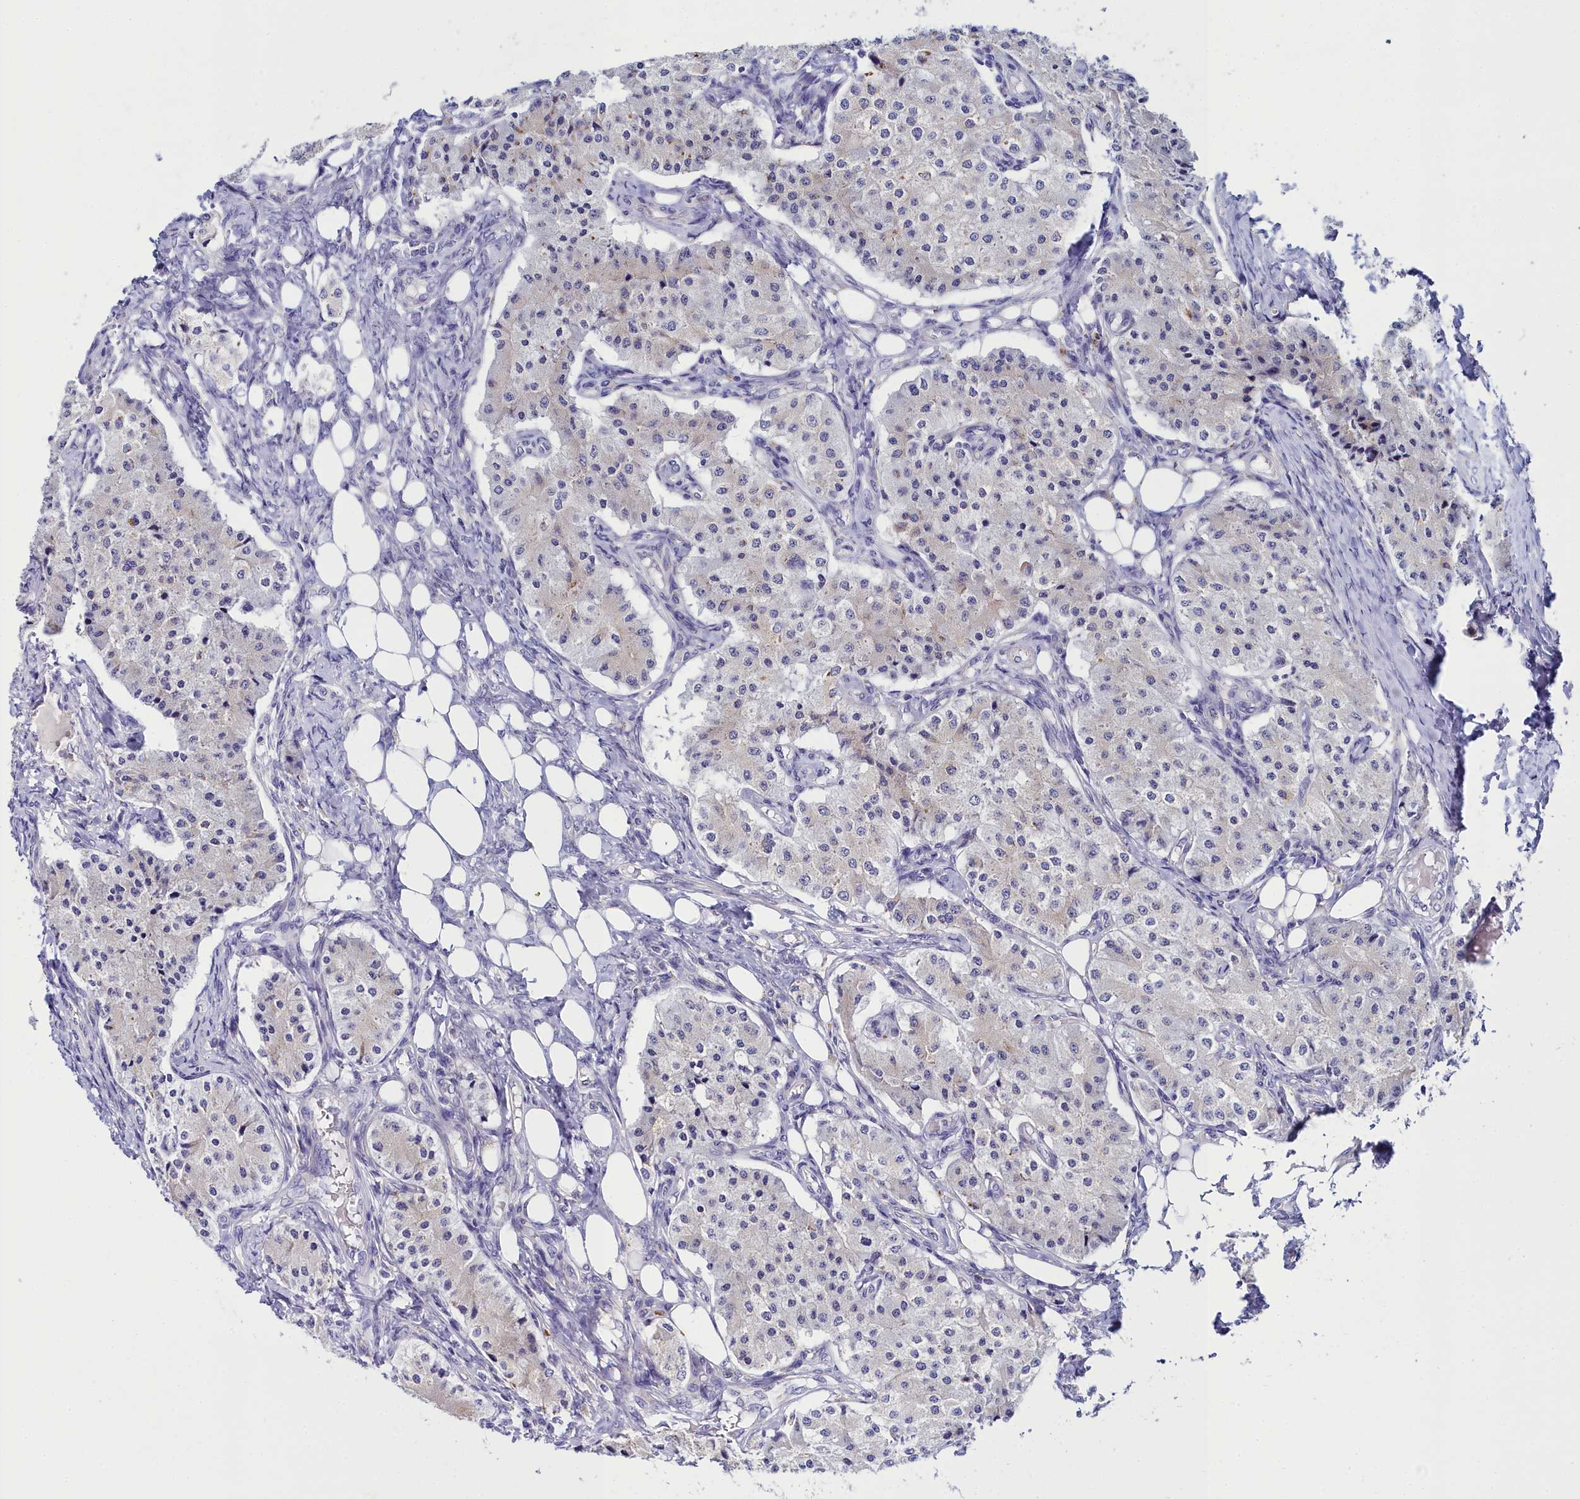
{"staining": {"intensity": "negative", "quantity": "none", "location": "none"}, "tissue": "carcinoid", "cell_type": "Tumor cells", "image_type": "cancer", "snomed": [{"axis": "morphology", "description": "Carcinoid, malignant, NOS"}, {"axis": "topography", "description": "Colon"}], "caption": "The photomicrograph displays no significant positivity in tumor cells of carcinoid.", "gene": "ELAPOR2", "patient": {"sex": "female", "age": 52}}